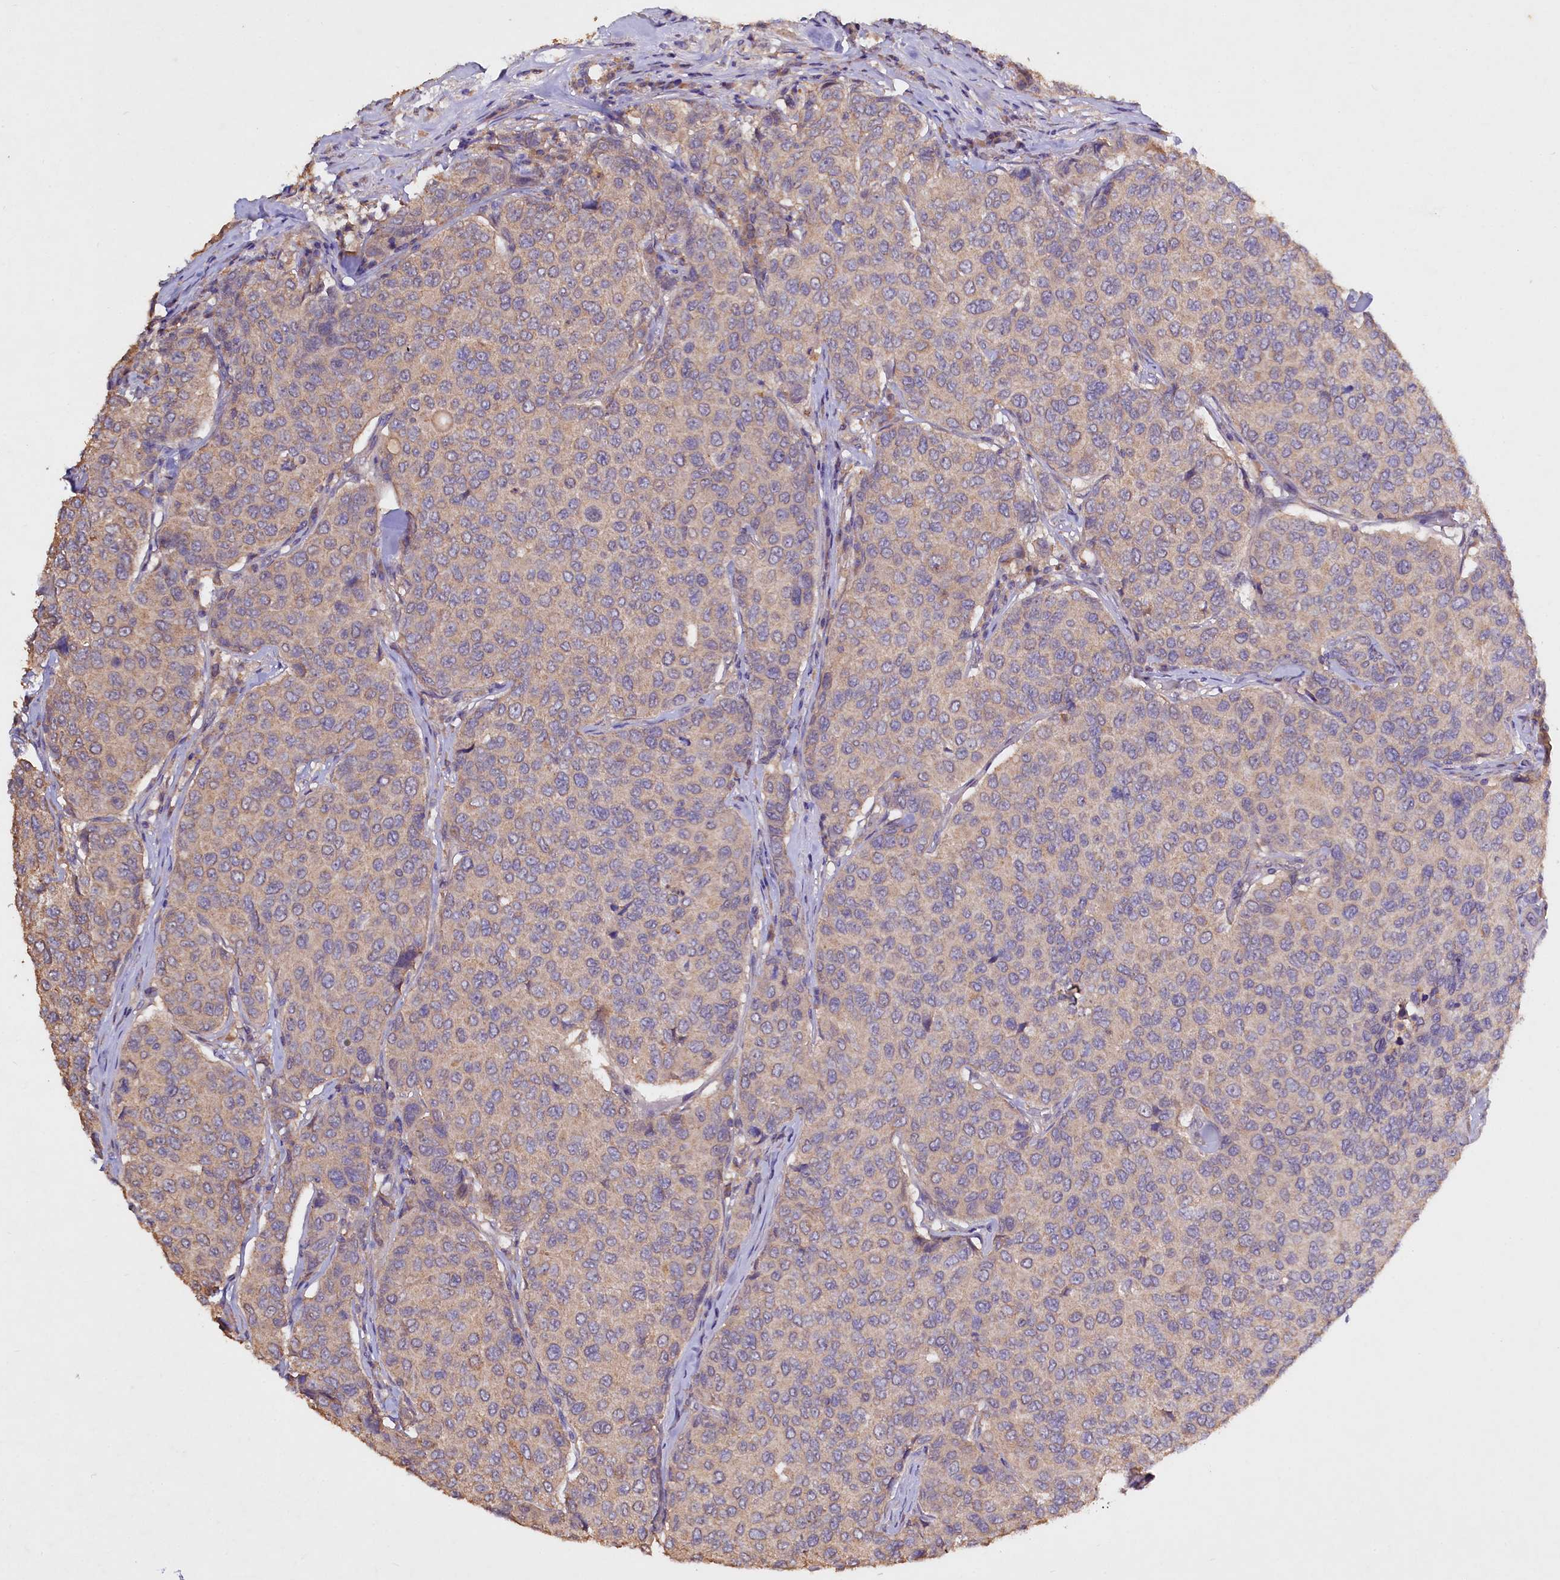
{"staining": {"intensity": "weak", "quantity": "<25%", "location": "cytoplasmic/membranous"}, "tissue": "breast cancer", "cell_type": "Tumor cells", "image_type": "cancer", "snomed": [{"axis": "morphology", "description": "Duct carcinoma"}, {"axis": "topography", "description": "Breast"}], "caption": "An image of human breast cancer is negative for staining in tumor cells.", "gene": "ETFBKMT", "patient": {"sex": "female", "age": 55}}